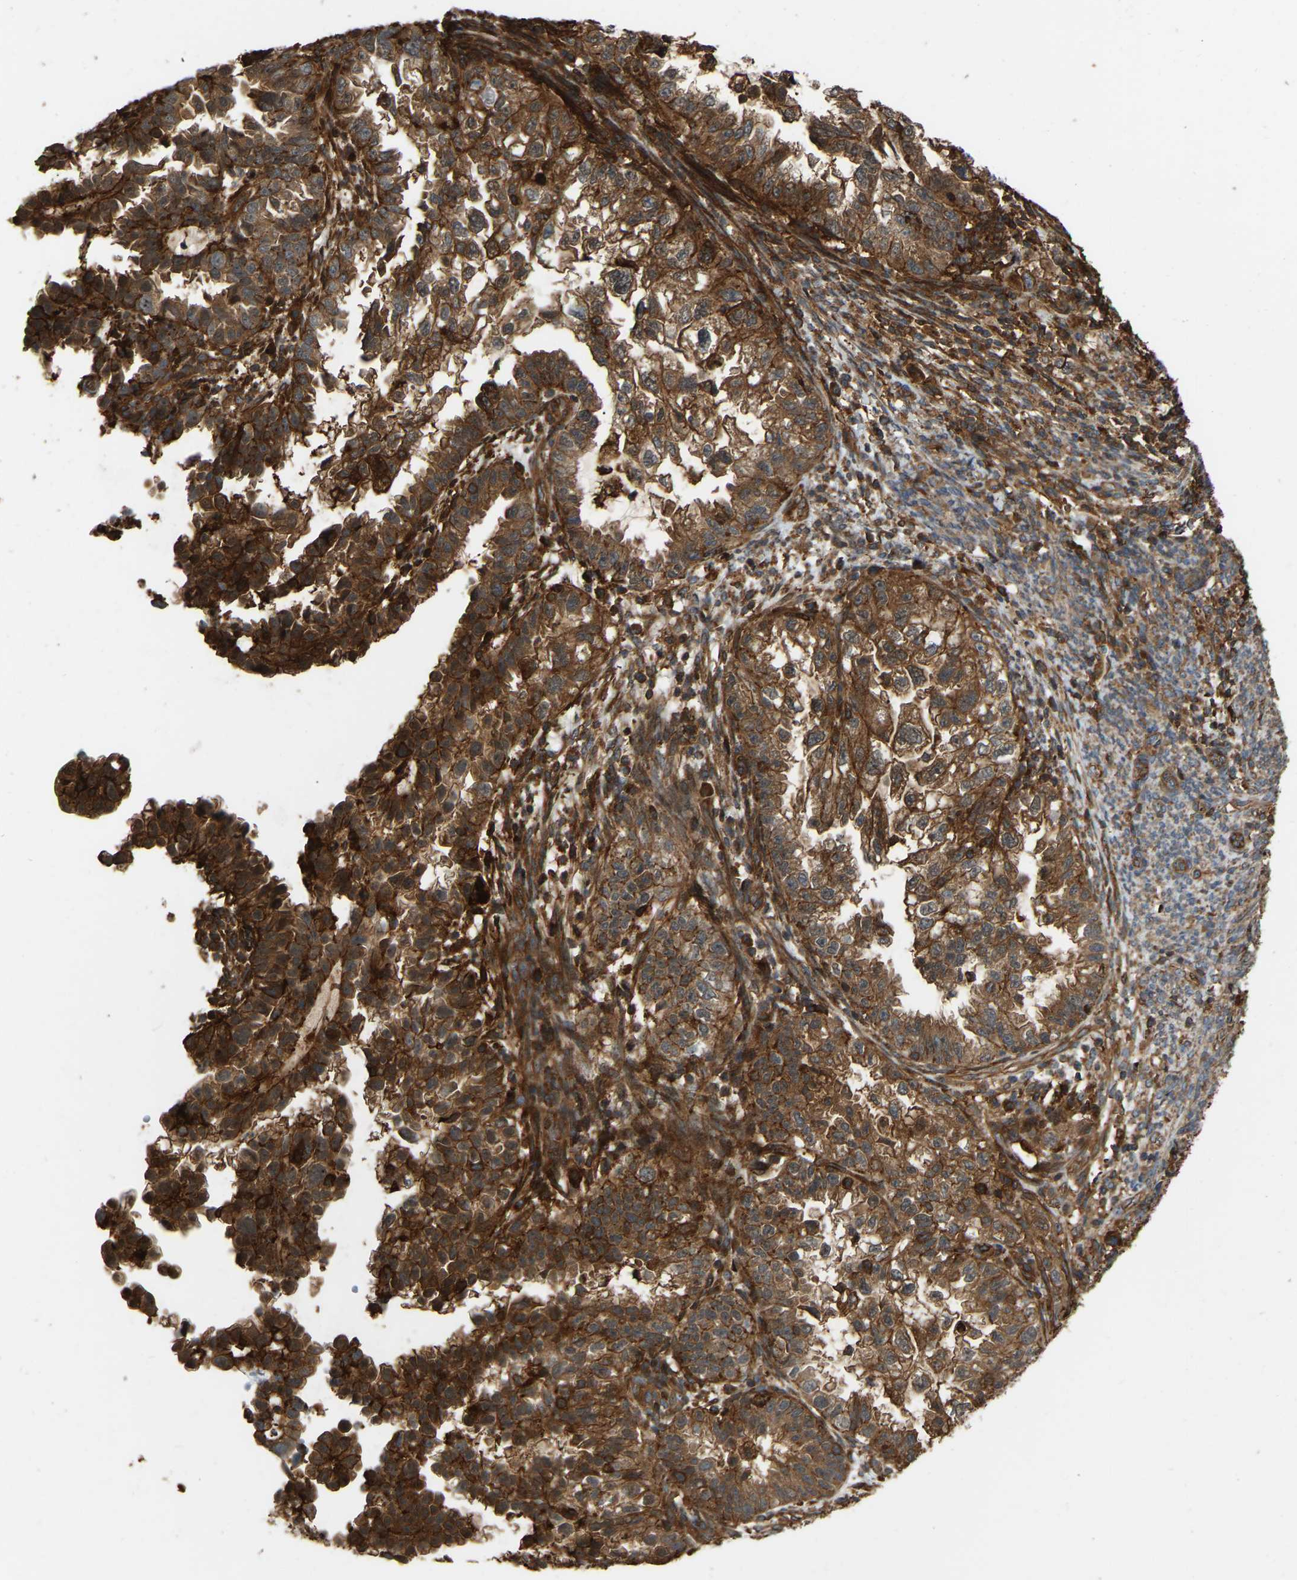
{"staining": {"intensity": "strong", "quantity": ">75%", "location": "cytoplasmic/membranous"}, "tissue": "endometrial cancer", "cell_type": "Tumor cells", "image_type": "cancer", "snomed": [{"axis": "morphology", "description": "Adenocarcinoma, NOS"}, {"axis": "topography", "description": "Endometrium"}], "caption": "Human endometrial cancer stained for a protein (brown) exhibits strong cytoplasmic/membranous positive positivity in approximately >75% of tumor cells.", "gene": "SAMD9L", "patient": {"sex": "female", "age": 85}}